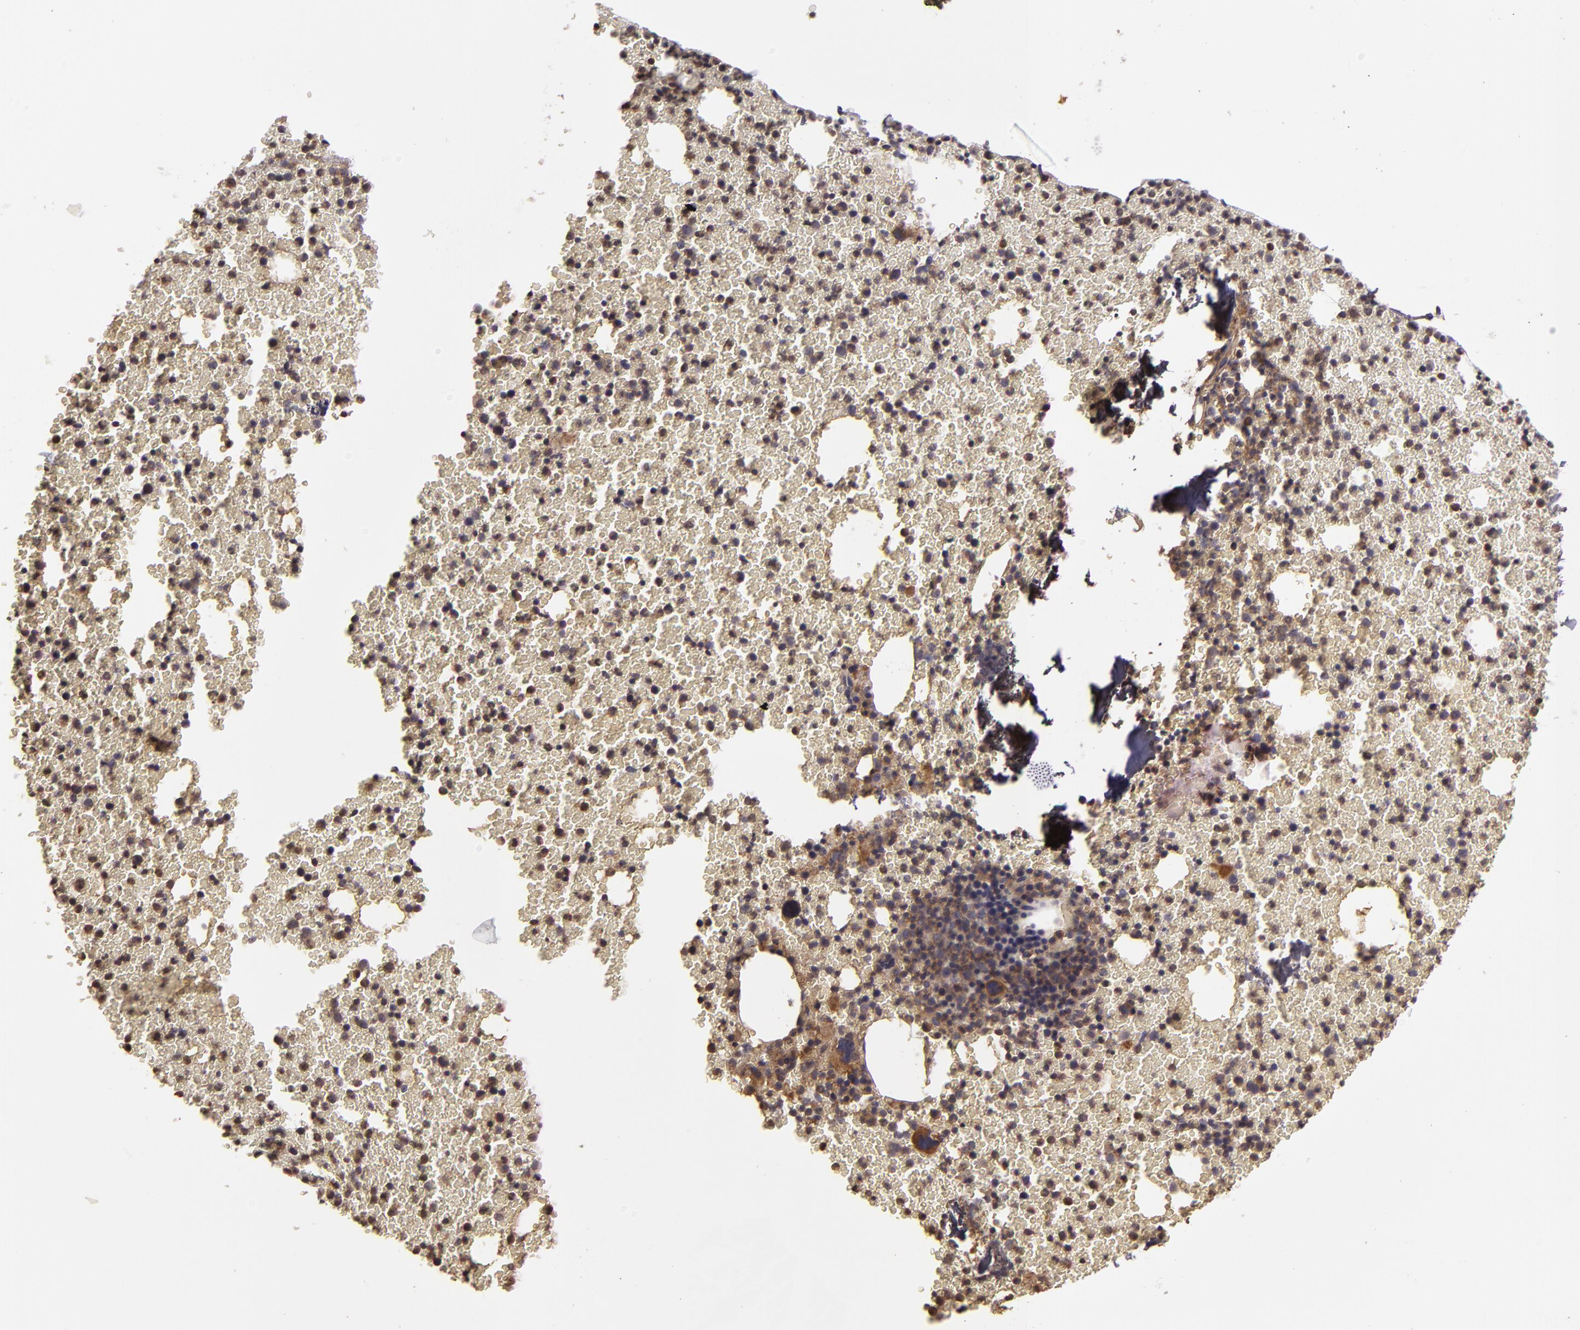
{"staining": {"intensity": "moderate", "quantity": "25%-75%", "location": "cytoplasmic/membranous"}, "tissue": "bone marrow", "cell_type": "Hematopoietic cells", "image_type": "normal", "snomed": [{"axis": "morphology", "description": "Normal tissue, NOS"}, {"axis": "topography", "description": "Bone marrow"}], "caption": "Immunohistochemical staining of benign human bone marrow reveals moderate cytoplasmic/membranous protein positivity in about 25%-75% of hematopoietic cells.", "gene": "HRAS", "patient": {"sex": "female", "age": 41}}